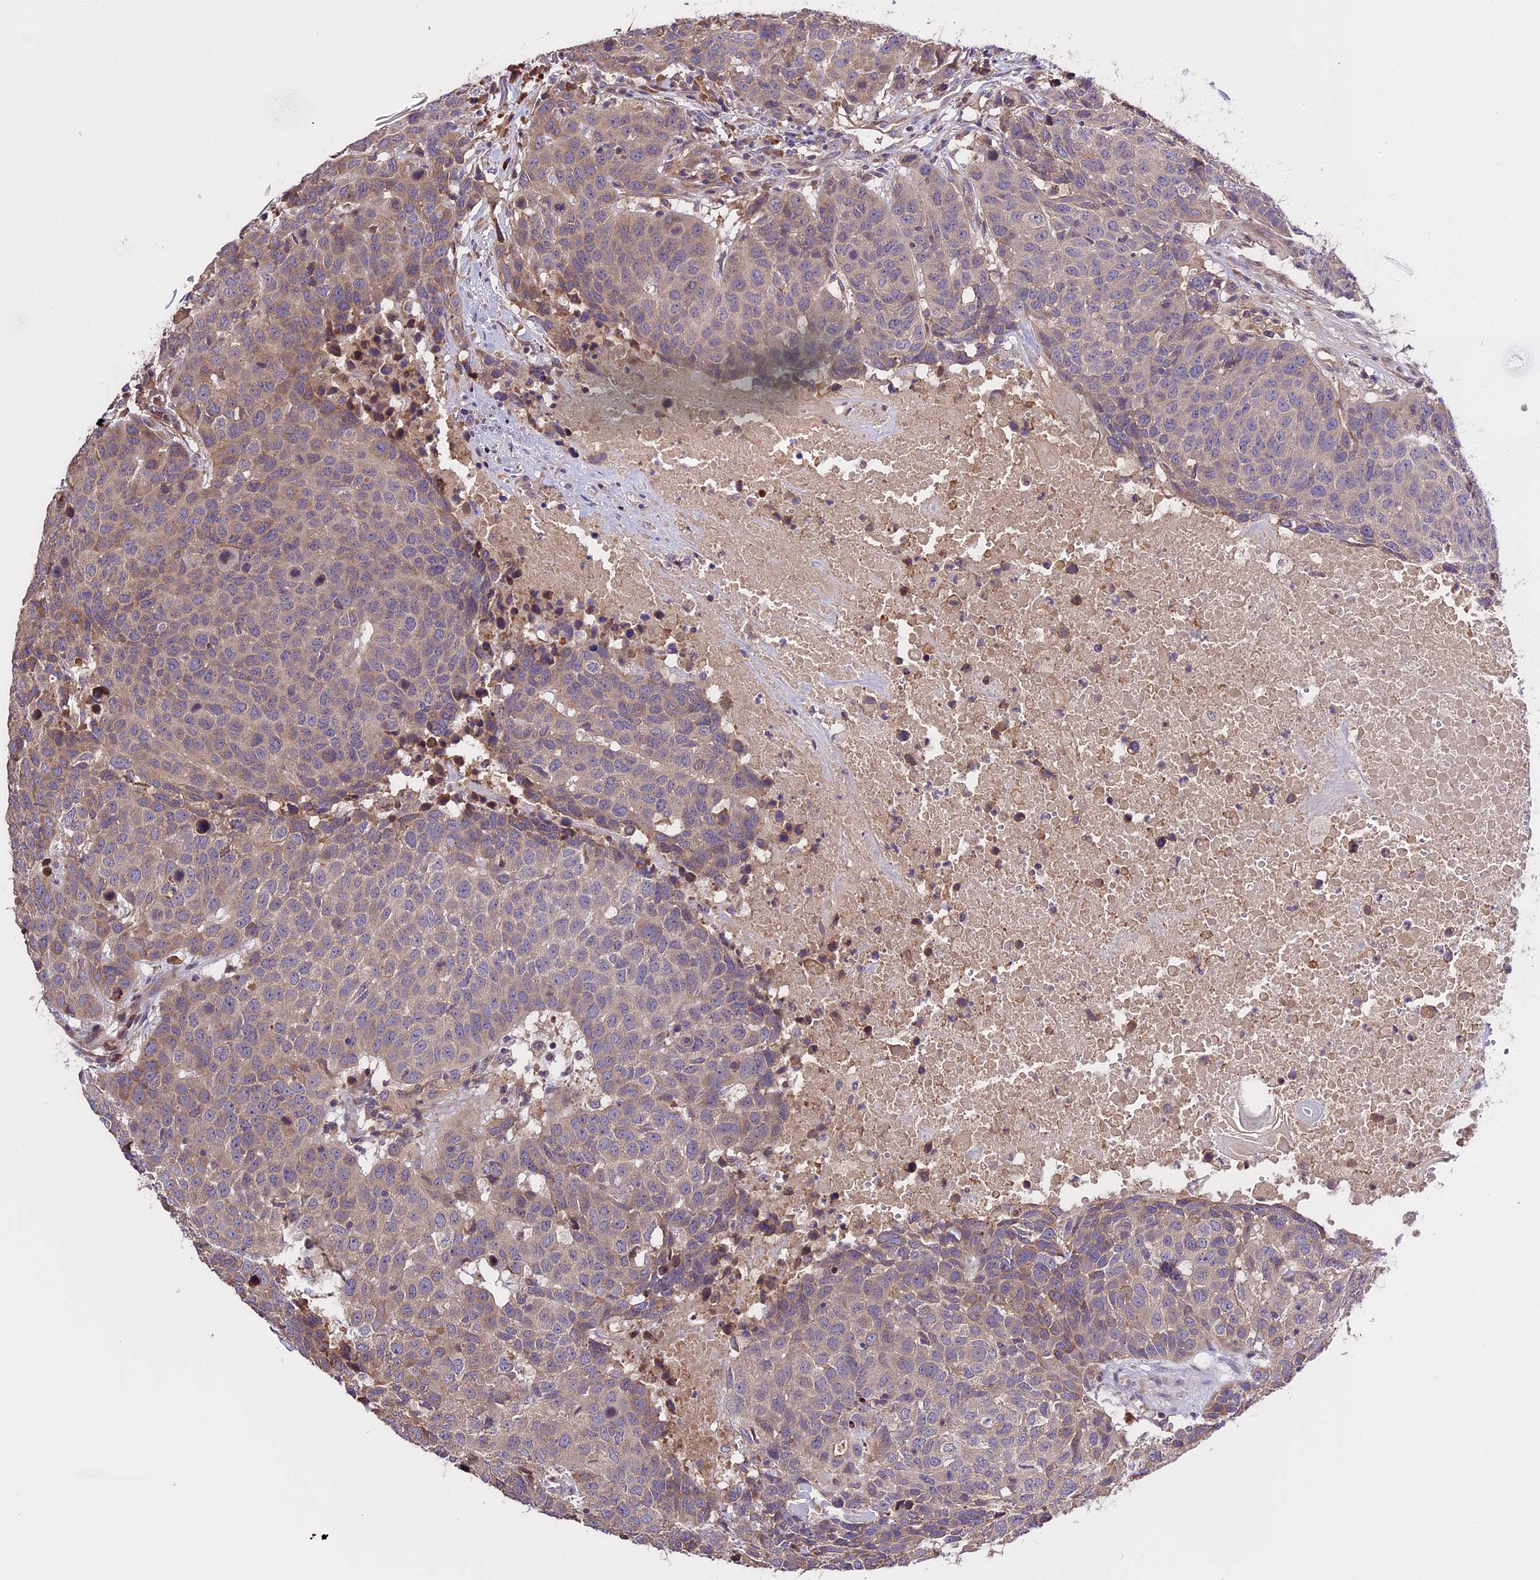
{"staining": {"intensity": "weak", "quantity": "25%-75%", "location": "cytoplasmic/membranous"}, "tissue": "head and neck cancer", "cell_type": "Tumor cells", "image_type": "cancer", "snomed": [{"axis": "morphology", "description": "Squamous cell carcinoma, NOS"}, {"axis": "topography", "description": "Head-Neck"}], "caption": "This photomicrograph displays IHC staining of human squamous cell carcinoma (head and neck), with low weak cytoplasmic/membranous expression in about 25%-75% of tumor cells.", "gene": "ABCC10", "patient": {"sex": "male", "age": 66}}